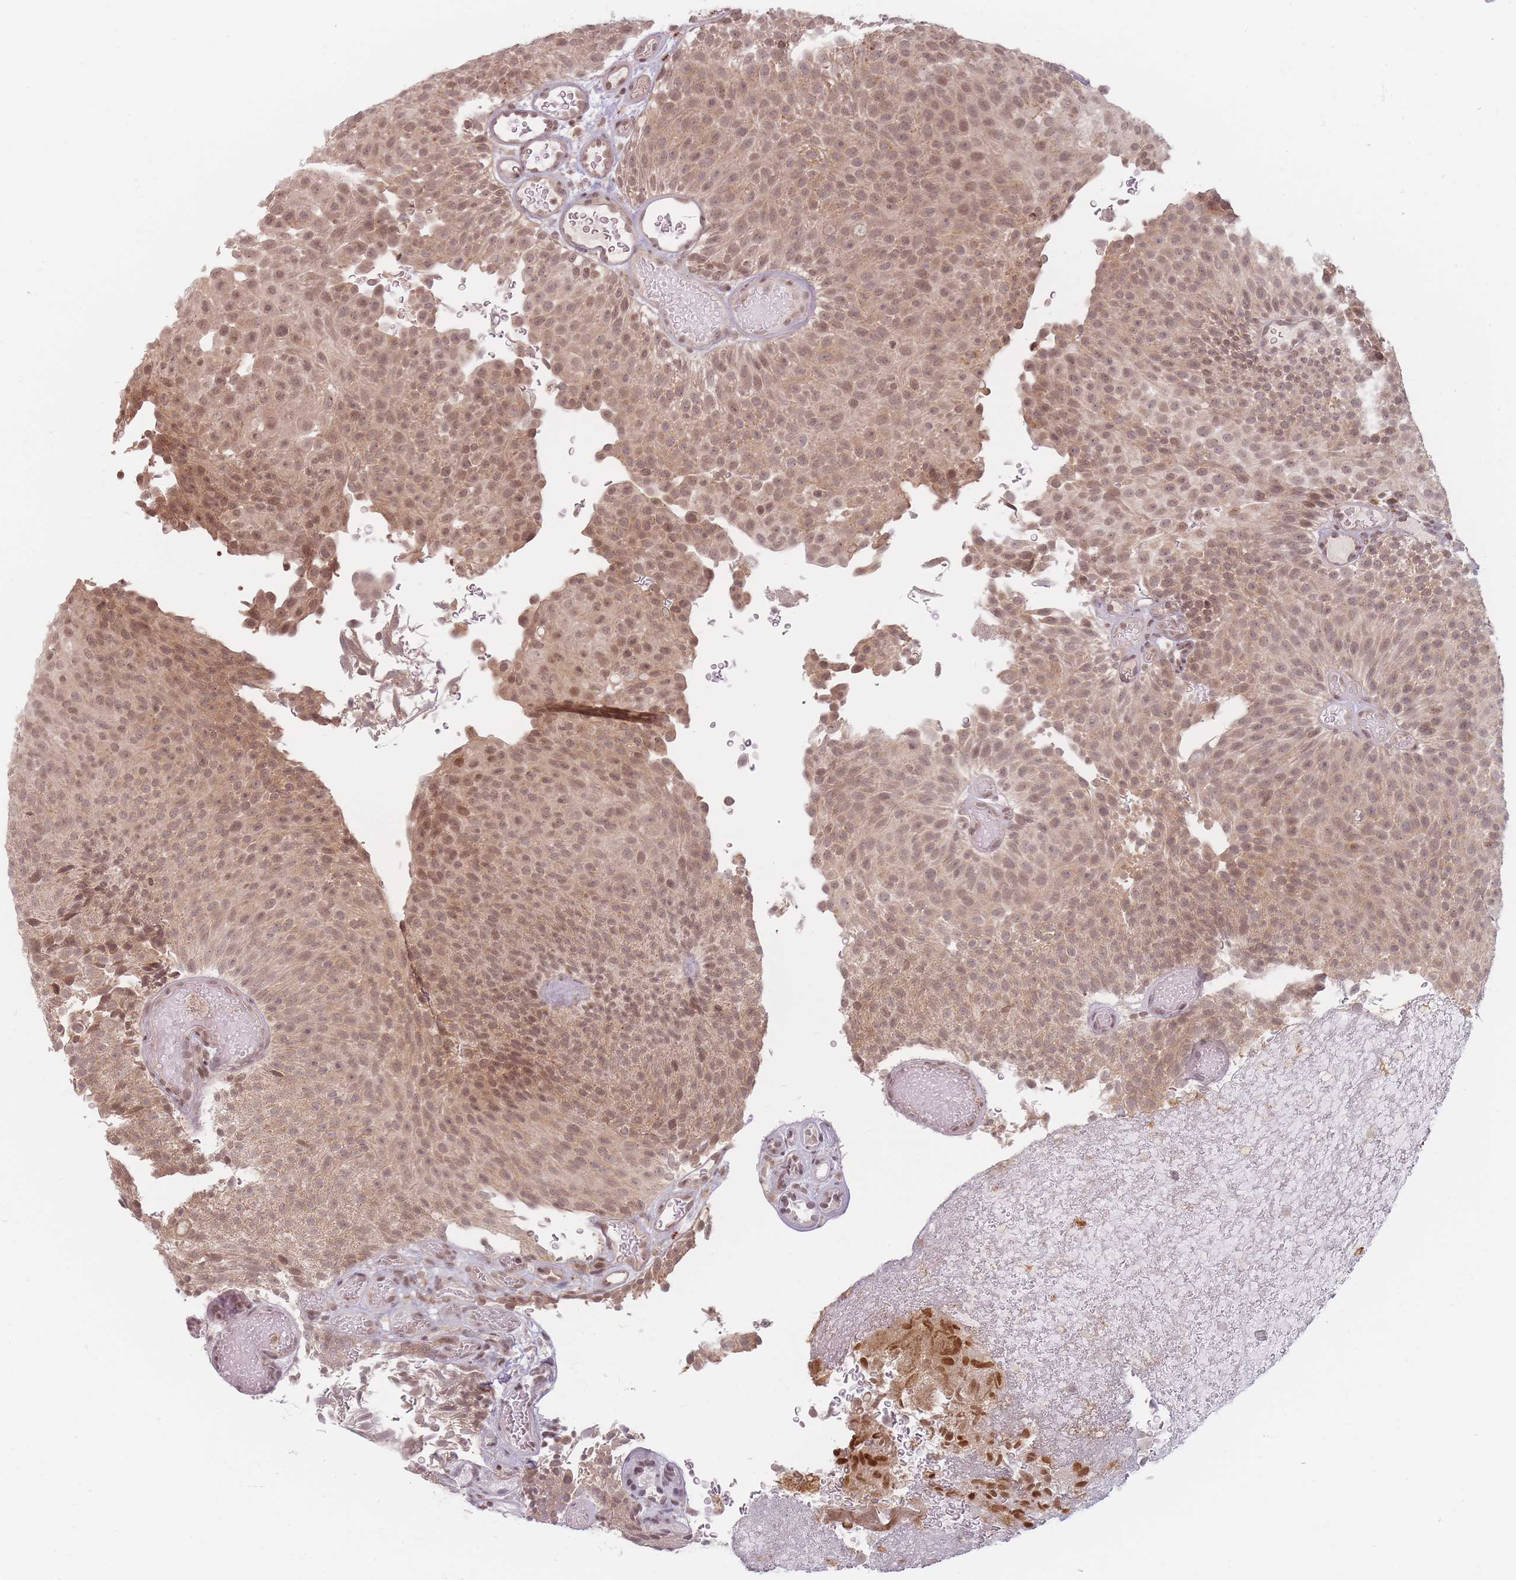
{"staining": {"intensity": "moderate", "quantity": ">75%", "location": "cytoplasmic/membranous,nuclear"}, "tissue": "urothelial cancer", "cell_type": "Tumor cells", "image_type": "cancer", "snomed": [{"axis": "morphology", "description": "Urothelial carcinoma, Low grade"}, {"axis": "topography", "description": "Urinary bladder"}], "caption": "Immunohistochemistry (IHC) (DAB) staining of human urothelial cancer shows moderate cytoplasmic/membranous and nuclear protein staining in approximately >75% of tumor cells. (Brightfield microscopy of DAB IHC at high magnification).", "gene": "SPATA45", "patient": {"sex": "male", "age": 78}}